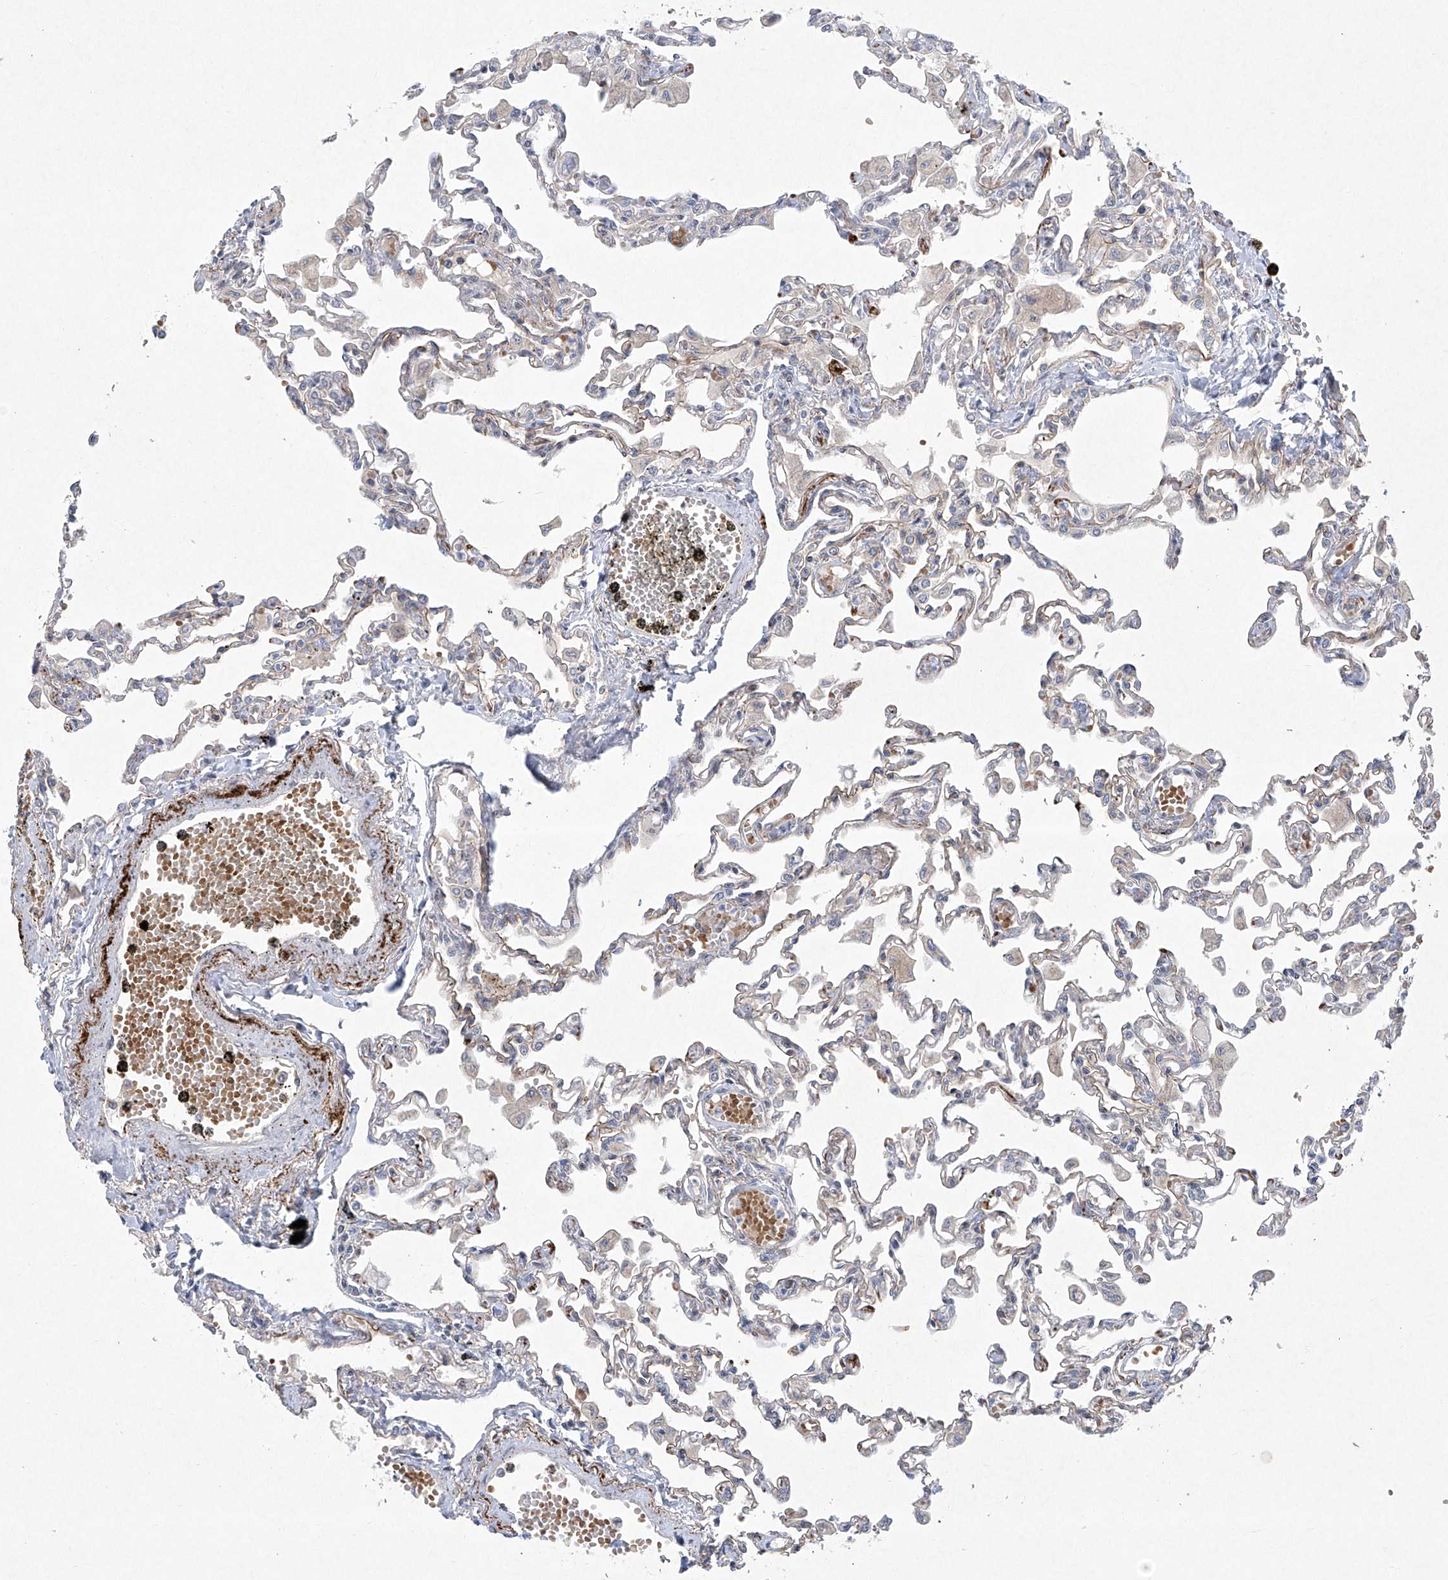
{"staining": {"intensity": "strong", "quantity": "<25%", "location": "cytoplasmic/membranous"}, "tissue": "lung", "cell_type": "Alveolar cells", "image_type": "normal", "snomed": [{"axis": "morphology", "description": "Normal tissue, NOS"}, {"axis": "topography", "description": "Bronchus"}, {"axis": "topography", "description": "Lung"}], "caption": "Immunohistochemistry image of normal human lung stained for a protein (brown), which displays medium levels of strong cytoplasmic/membranous expression in about <25% of alveolar cells.", "gene": "TJAP1", "patient": {"sex": "female", "age": 49}}